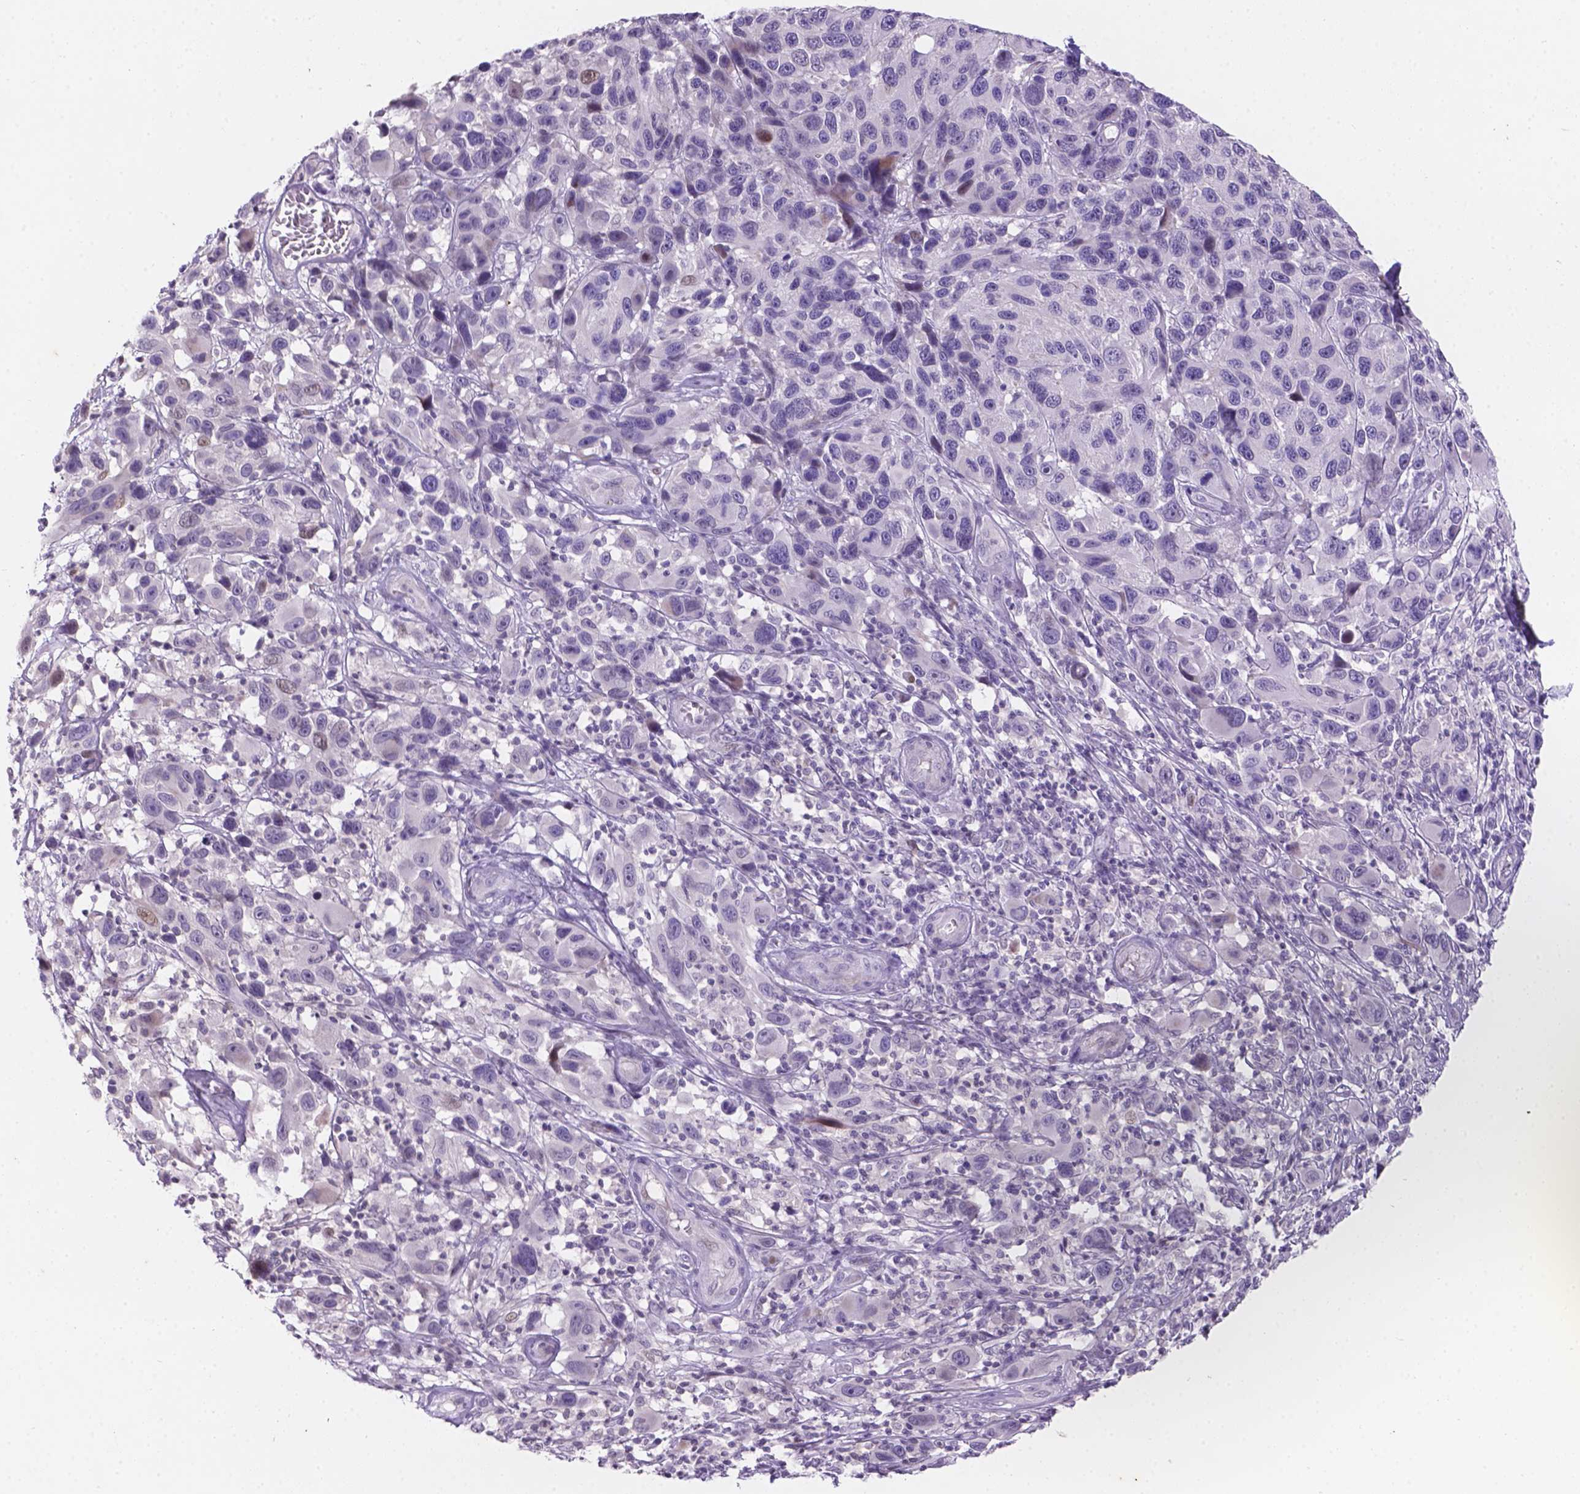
{"staining": {"intensity": "negative", "quantity": "none", "location": "none"}, "tissue": "melanoma", "cell_type": "Tumor cells", "image_type": "cancer", "snomed": [{"axis": "morphology", "description": "Malignant melanoma, NOS"}, {"axis": "topography", "description": "Skin"}], "caption": "IHC histopathology image of malignant melanoma stained for a protein (brown), which reveals no expression in tumor cells. The staining is performed using DAB (3,3'-diaminobenzidine) brown chromogen with nuclei counter-stained in using hematoxylin.", "gene": "DMWD", "patient": {"sex": "male", "age": 53}}